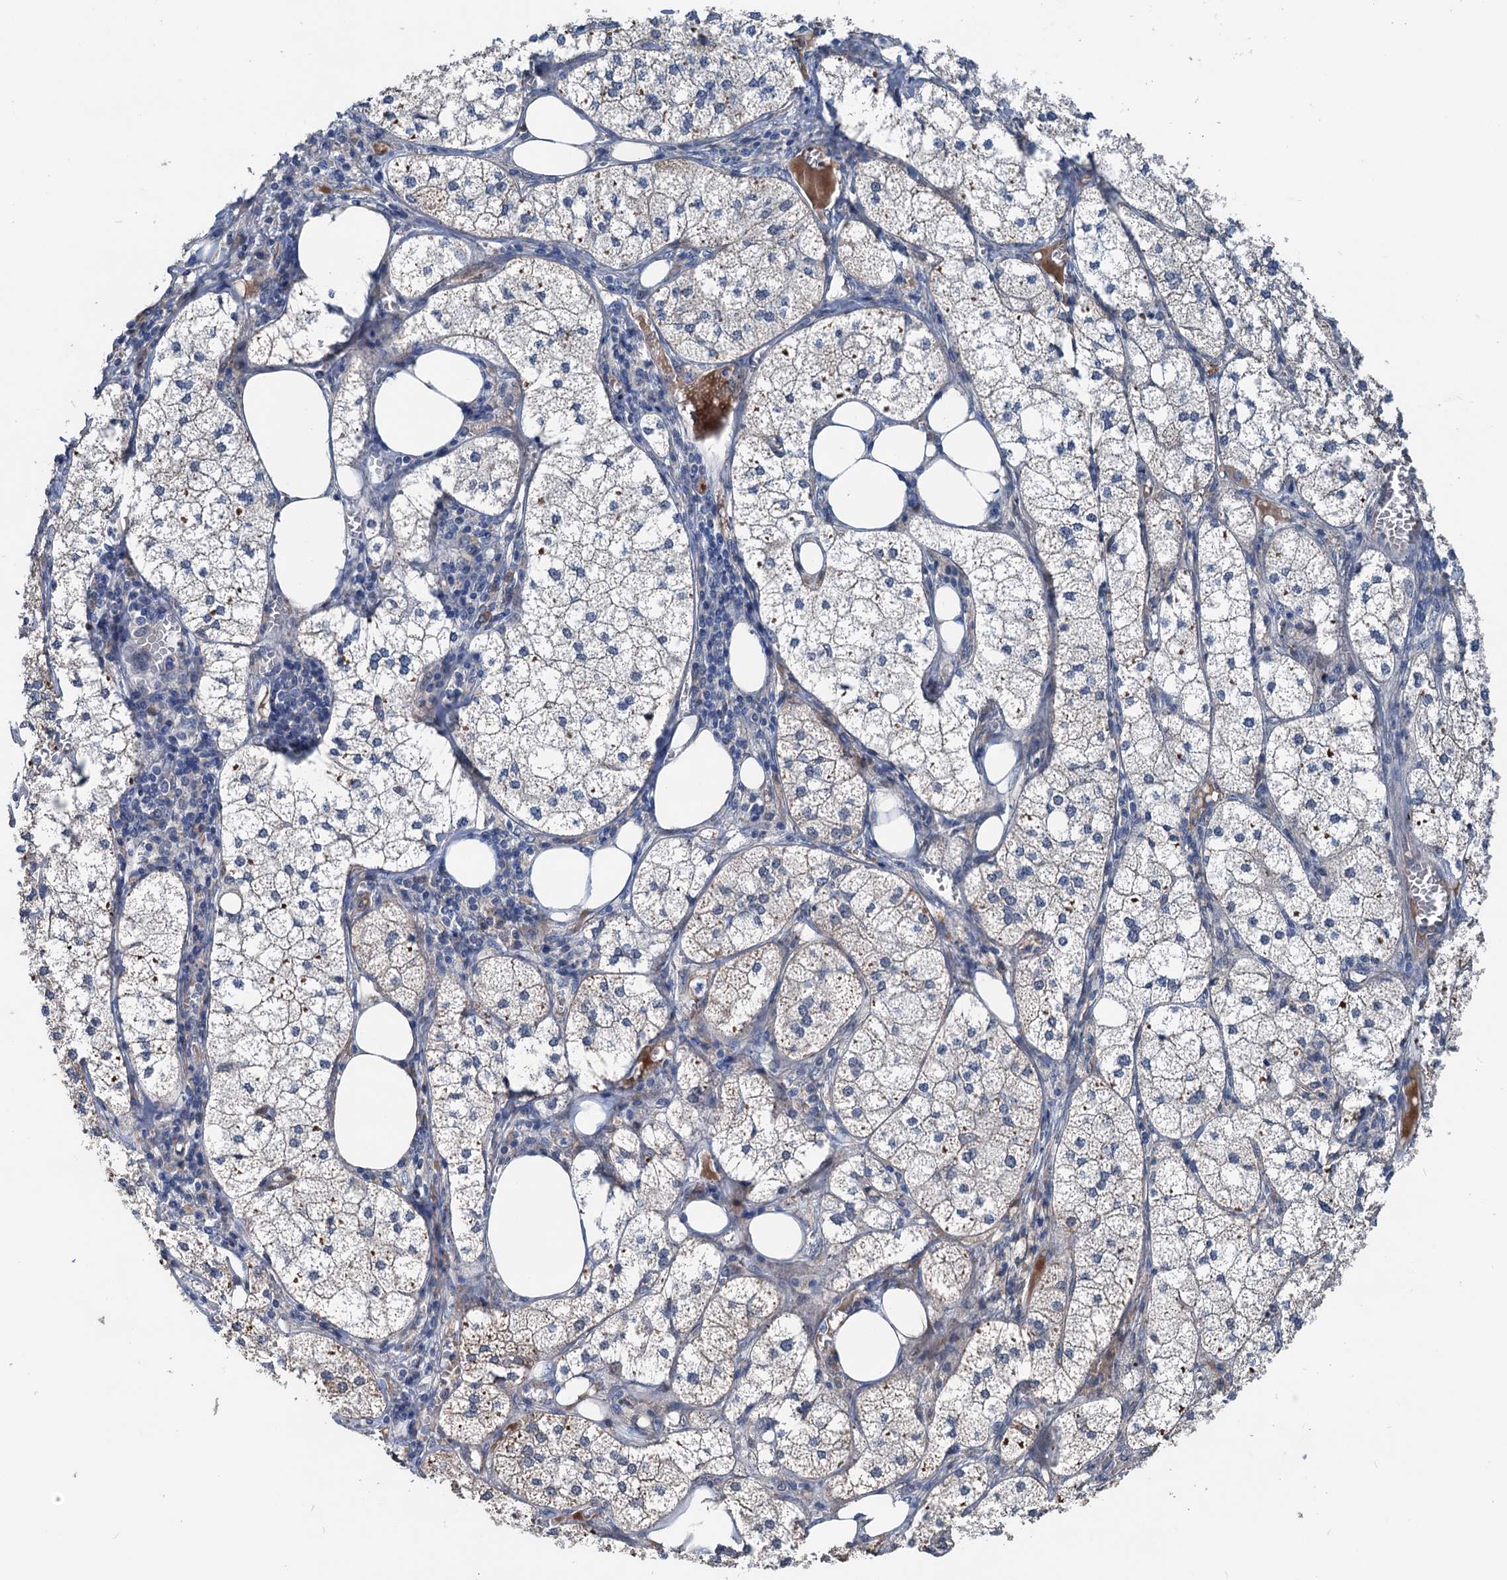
{"staining": {"intensity": "moderate", "quantity": "25%-75%", "location": "cytoplasmic/membranous"}, "tissue": "adrenal gland", "cell_type": "Glandular cells", "image_type": "normal", "snomed": [{"axis": "morphology", "description": "Normal tissue, NOS"}, {"axis": "topography", "description": "Adrenal gland"}], "caption": "Immunohistochemistry (IHC) image of benign adrenal gland stained for a protein (brown), which exhibits medium levels of moderate cytoplasmic/membranous staining in approximately 25%-75% of glandular cells.", "gene": "ELAC1", "patient": {"sex": "female", "age": 61}}